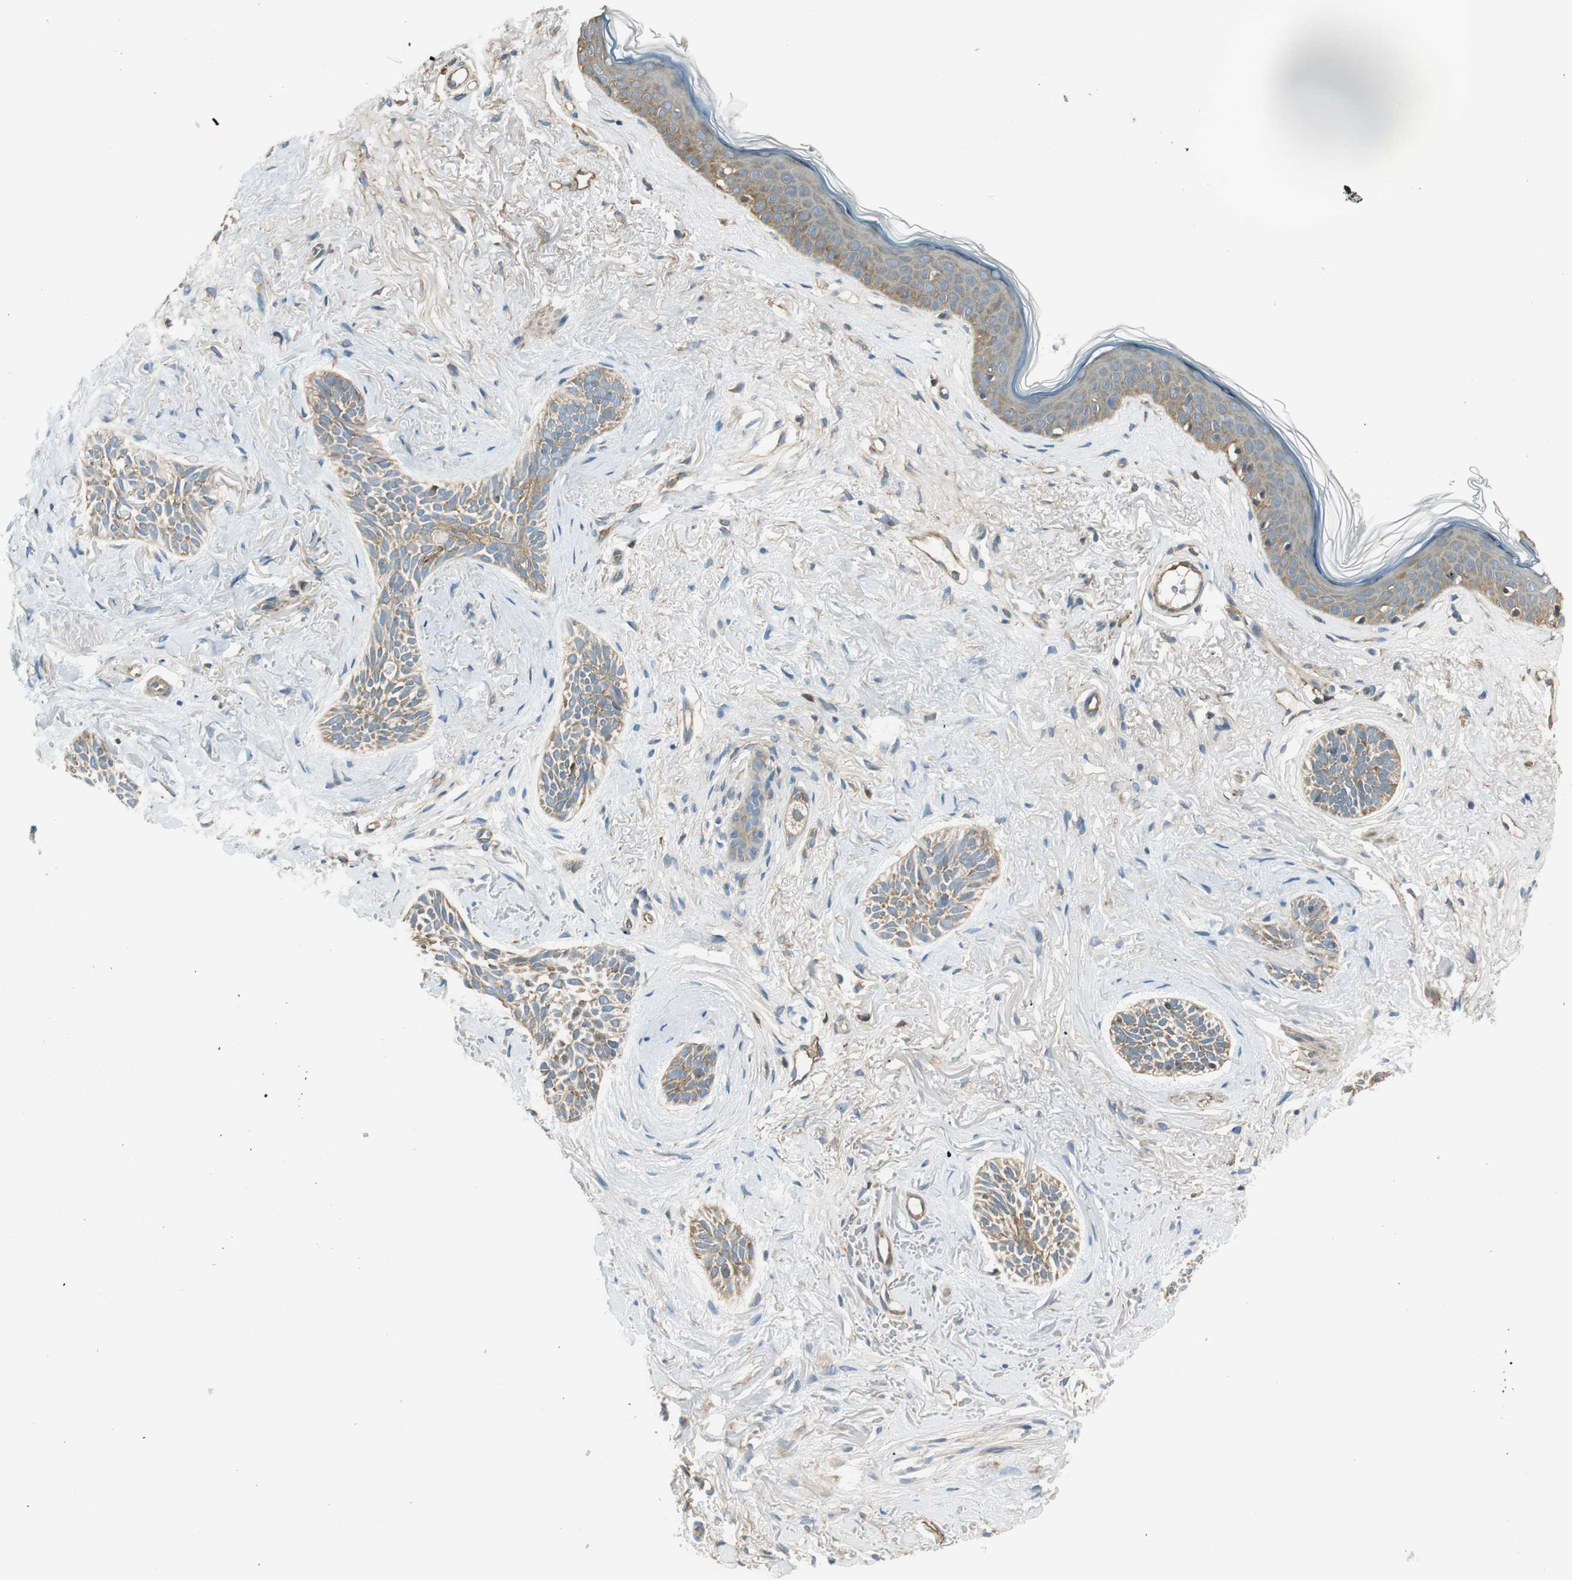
{"staining": {"intensity": "moderate", "quantity": ">75%", "location": "cytoplasmic/membranous"}, "tissue": "skin cancer", "cell_type": "Tumor cells", "image_type": "cancer", "snomed": [{"axis": "morphology", "description": "Normal tissue, NOS"}, {"axis": "morphology", "description": "Basal cell carcinoma"}, {"axis": "topography", "description": "Skin"}], "caption": "Basal cell carcinoma (skin) tissue reveals moderate cytoplasmic/membranous positivity in approximately >75% of tumor cells, visualized by immunohistochemistry.", "gene": "PI4K2B", "patient": {"sex": "female", "age": 84}}